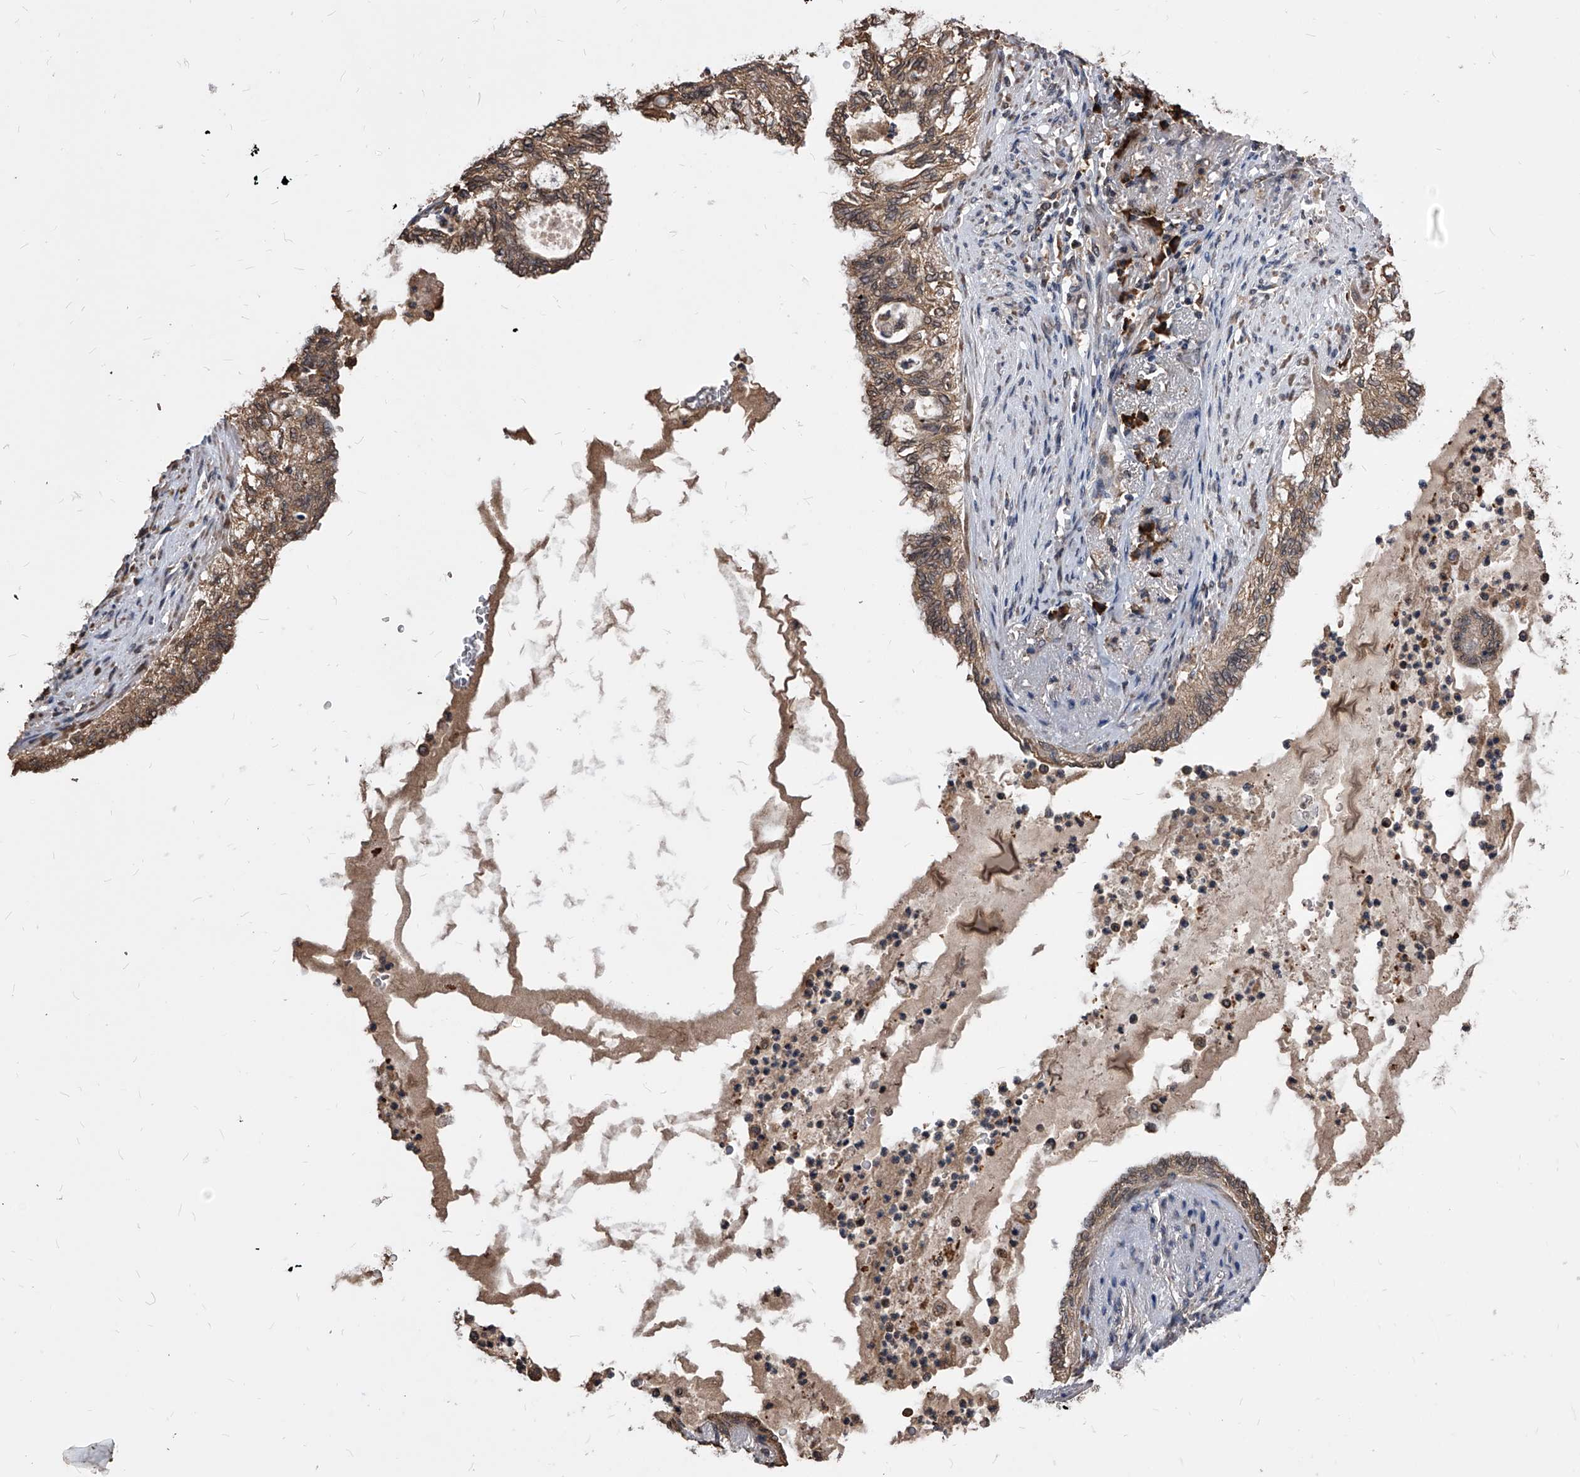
{"staining": {"intensity": "weak", "quantity": ">75%", "location": "cytoplasmic/membranous"}, "tissue": "lung cancer", "cell_type": "Tumor cells", "image_type": "cancer", "snomed": [{"axis": "morphology", "description": "Adenocarcinoma, NOS"}, {"axis": "topography", "description": "Lung"}], "caption": "Protein analysis of adenocarcinoma (lung) tissue reveals weak cytoplasmic/membranous positivity in approximately >75% of tumor cells.", "gene": "ID1", "patient": {"sex": "female", "age": 70}}